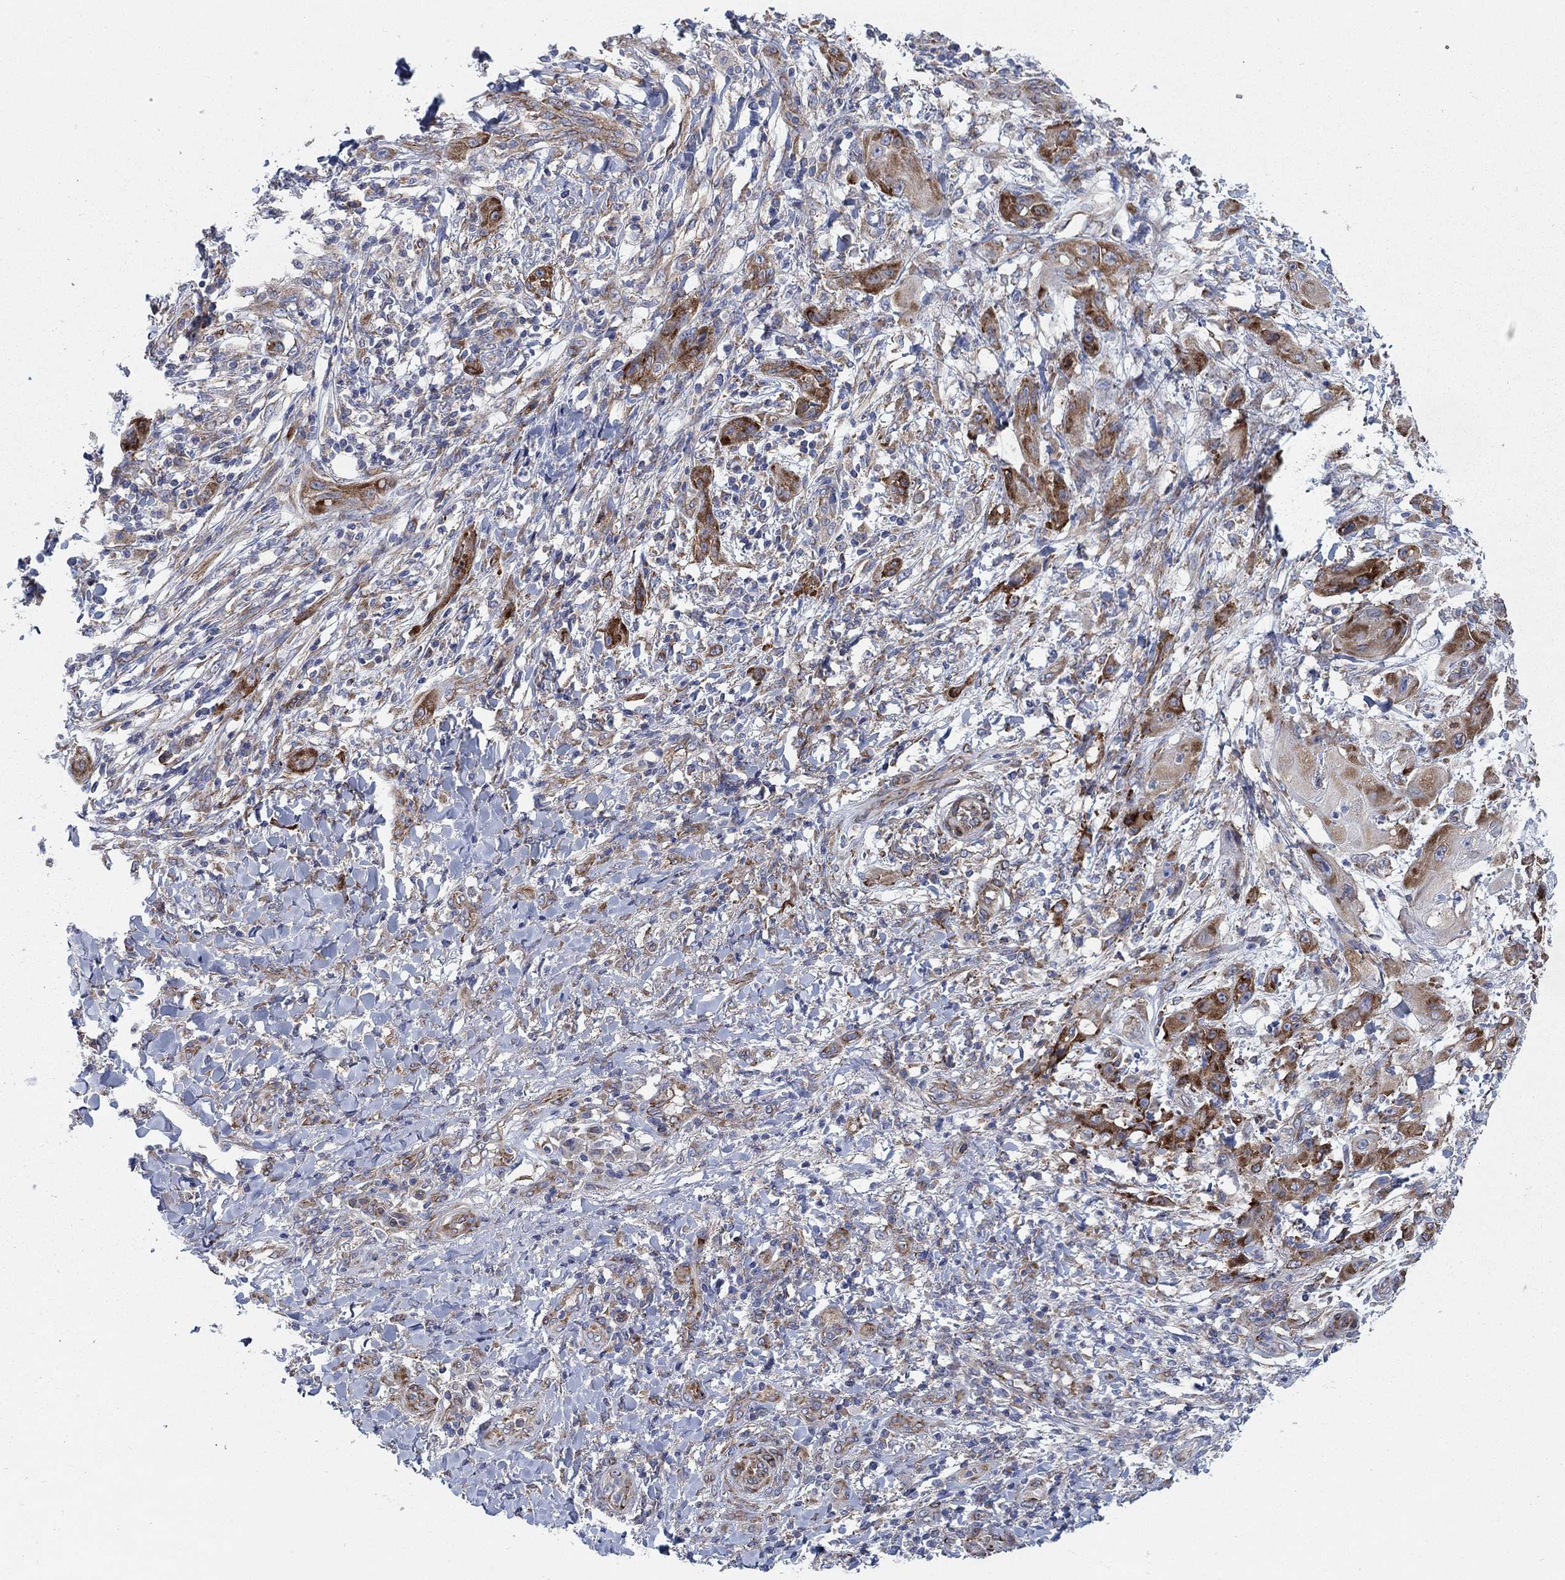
{"staining": {"intensity": "strong", "quantity": ">75%", "location": "cytoplasmic/membranous"}, "tissue": "skin cancer", "cell_type": "Tumor cells", "image_type": "cancer", "snomed": [{"axis": "morphology", "description": "Squamous cell carcinoma, NOS"}, {"axis": "topography", "description": "Skin"}], "caption": "Protein staining of skin squamous cell carcinoma tissue shows strong cytoplasmic/membranous expression in about >75% of tumor cells.", "gene": "TMEM59", "patient": {"sex": "male", "age": 62}}